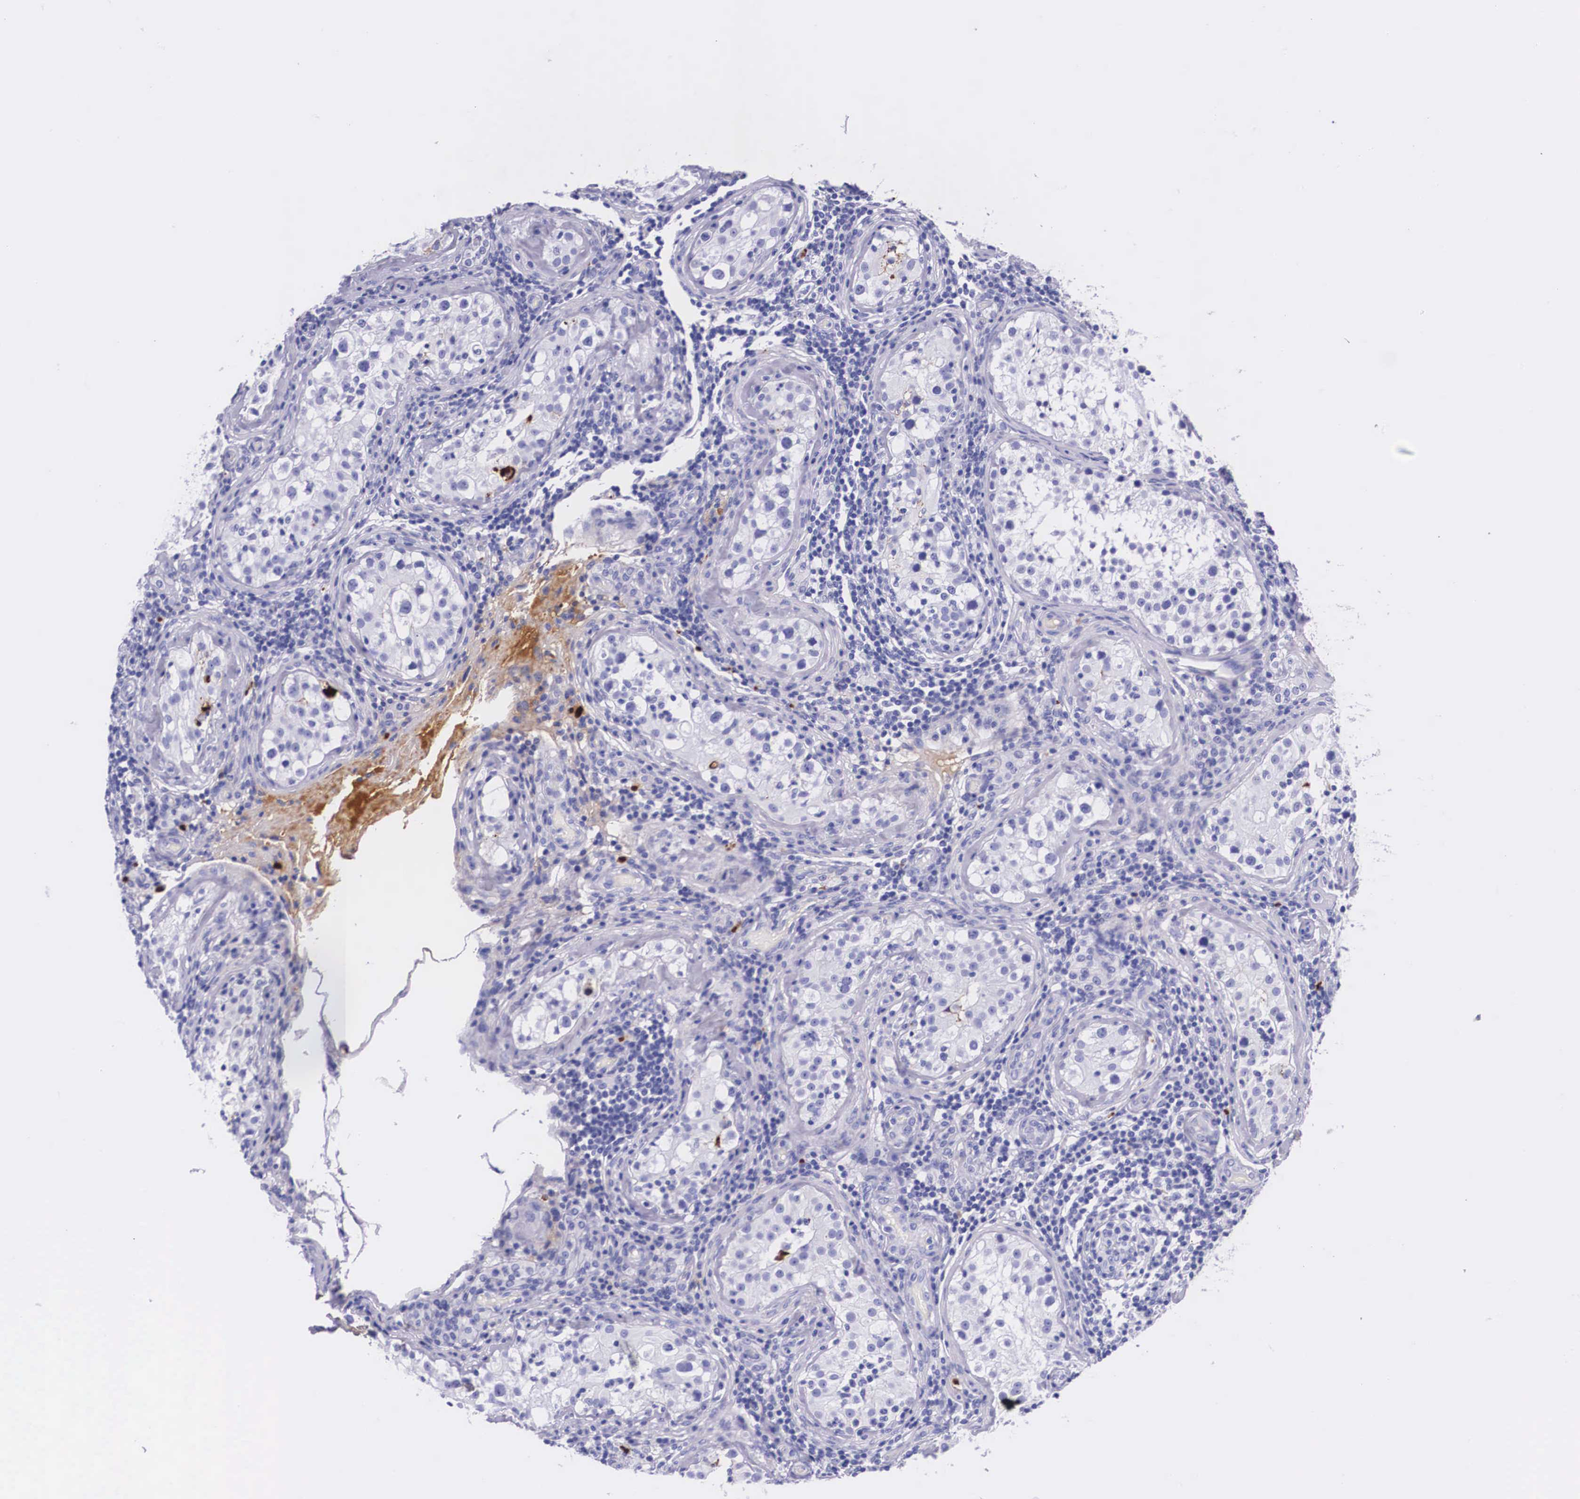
{"staining": {"intensity": "negative", "quantity": "none", "location": "none"}, "tissue": "testis", "cell_type": "Cells in seminiferous ducts", "image_type": "normal", "snomed": [{"axis": "morphology", "description": "Normal tissue, NOS"}, {"axis": "topography", "description": "Testis"}], "caption": "Histopathology image shows no protein expression in cells in seminiferous ducts of benign testis.", "gene": "PLG", "patient": {"sex": "male", "age": 24}}